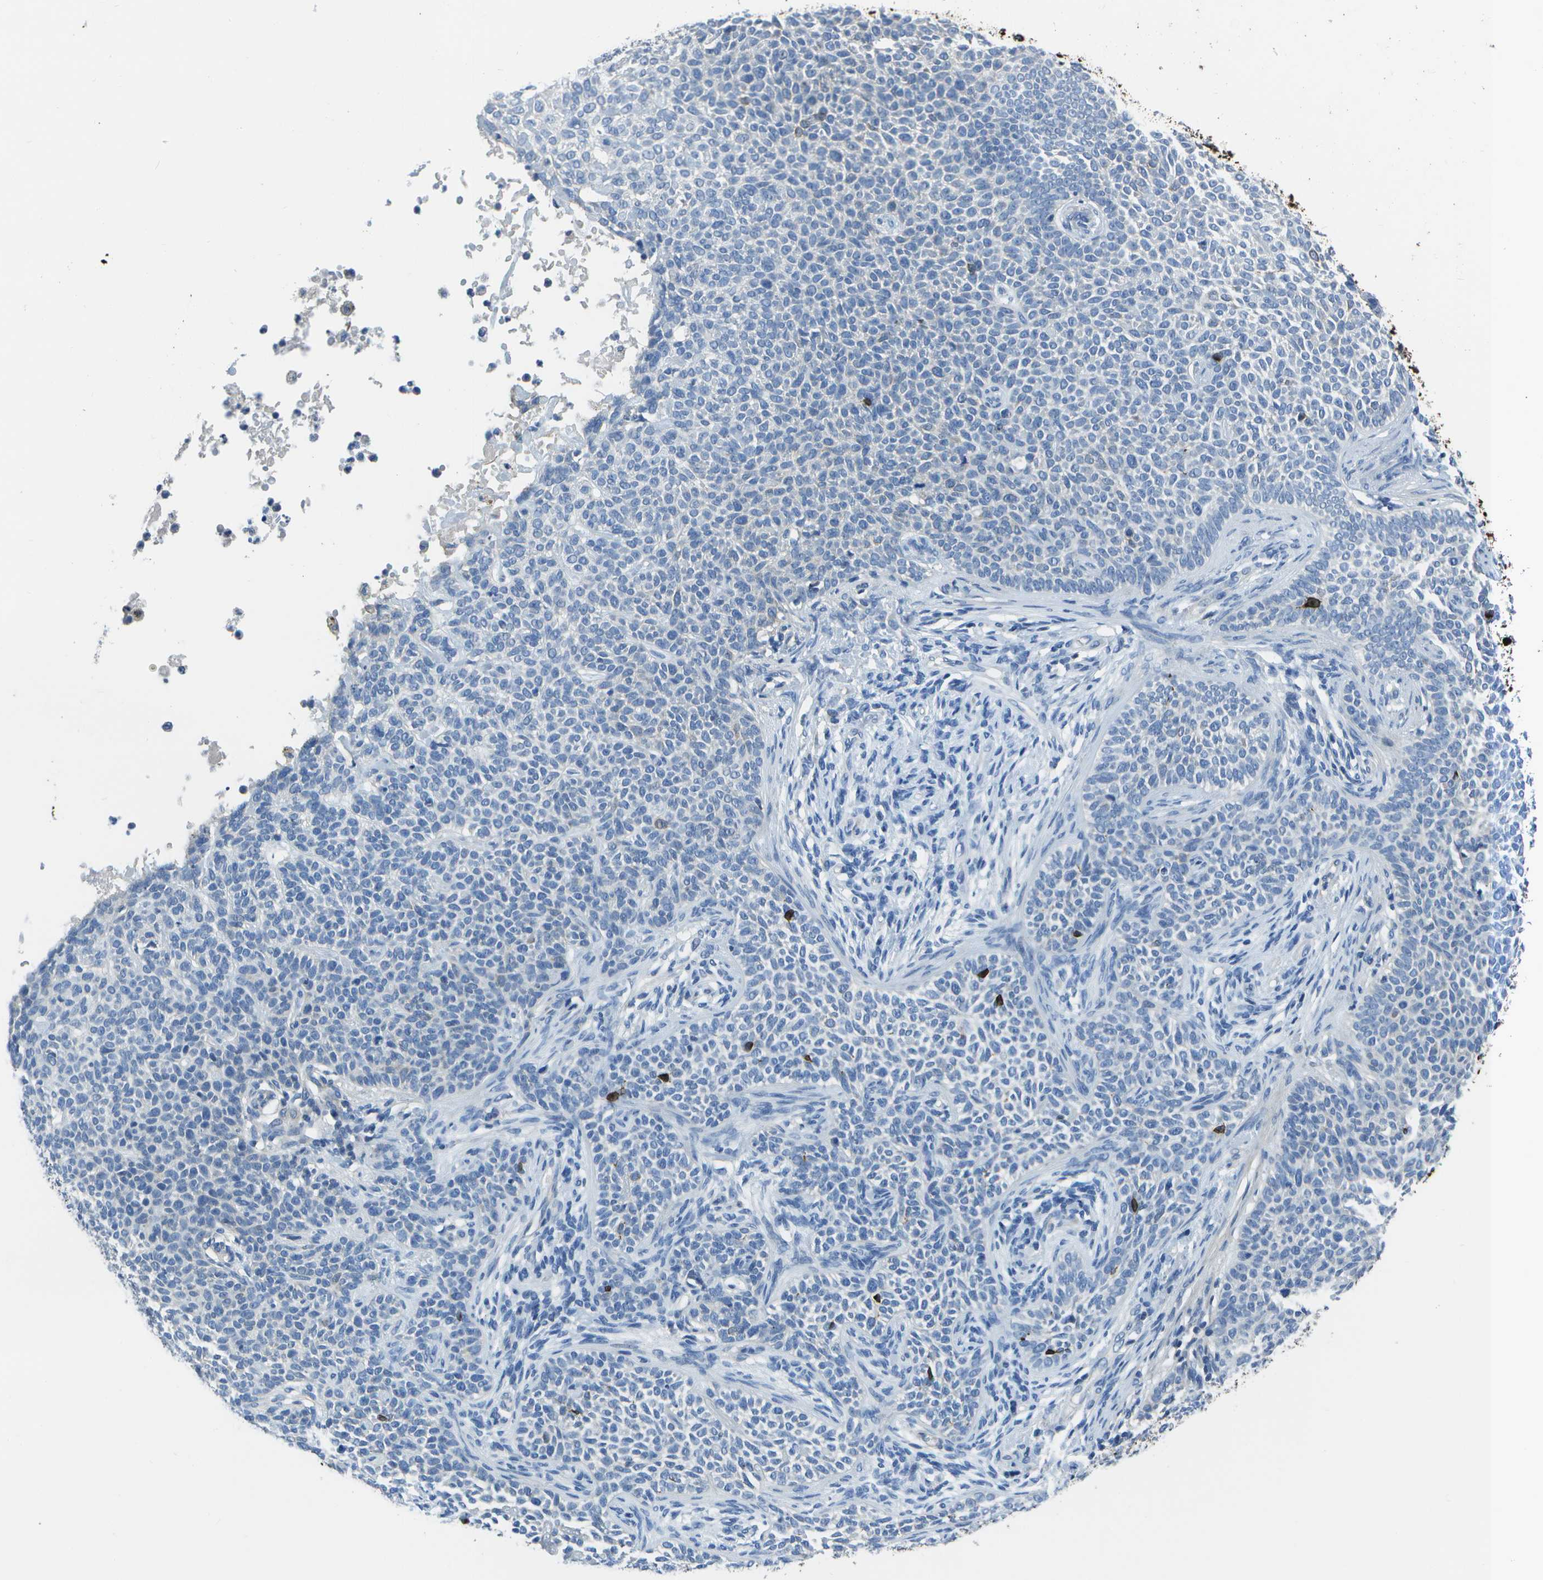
{"staining": {"intensity": "negative", "quantity": "none", "location": "none"}, "tissue": "skin cancer", "cell_type": "Tumor cells", "image_type": "cancer", "snomed": [{"axis": "morphology", "description": "Normal tissue, NOS"}, {"axis": "morphology", "description": "Basal cell carcinoma"}, {"axis": "topography", "description": "Skin"}], "caption": "Tumor cells are negative for brown protein staining in basal cell carcinoma (skin).", "gene": "DCT", "patient": {"sex": "male", "age": 87}}